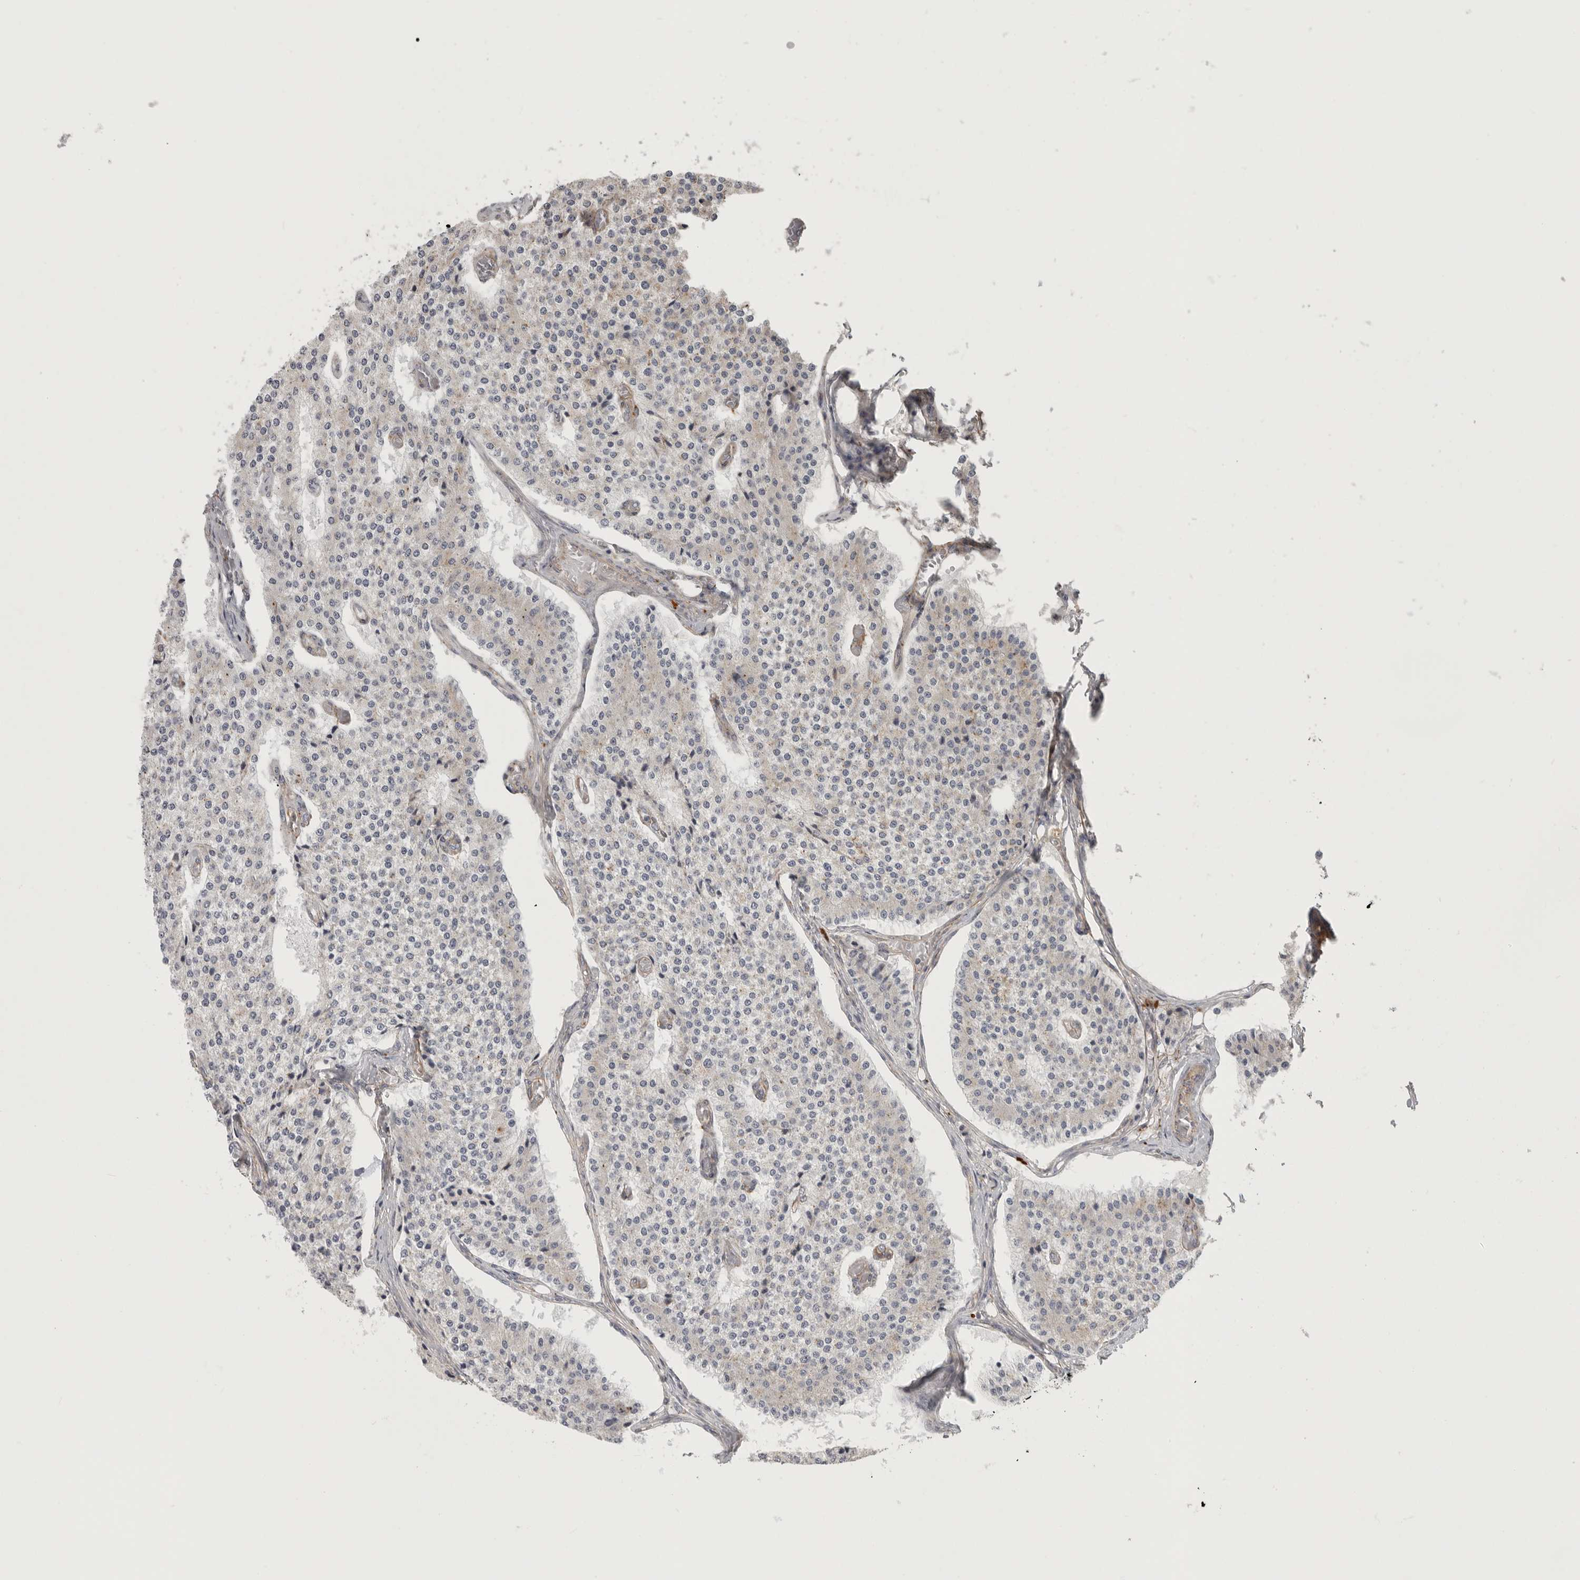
{"staining": {"intensity": "negative", "quantity": "none", "location": "none"}, "tissue": "carcinoid", "cell_type": "Tumor cells", "image_type": "cancer", "snomed": [{"axis": "morphology", "description": "Carcinoid, malignant, NOS"}, {"axis": "topography", "description": "Colon"}], "caption": "This is a histopathology image of immunohistochemistry staining of carcinoid (malignant), which shows no positivity in tumor cells. (Brightfield microscopy of DAB (3,3'-diaminobenzidine) IHC at high magnification).", "gene": "LONRF1", "patient": {"sex": "female", "age": 52}}